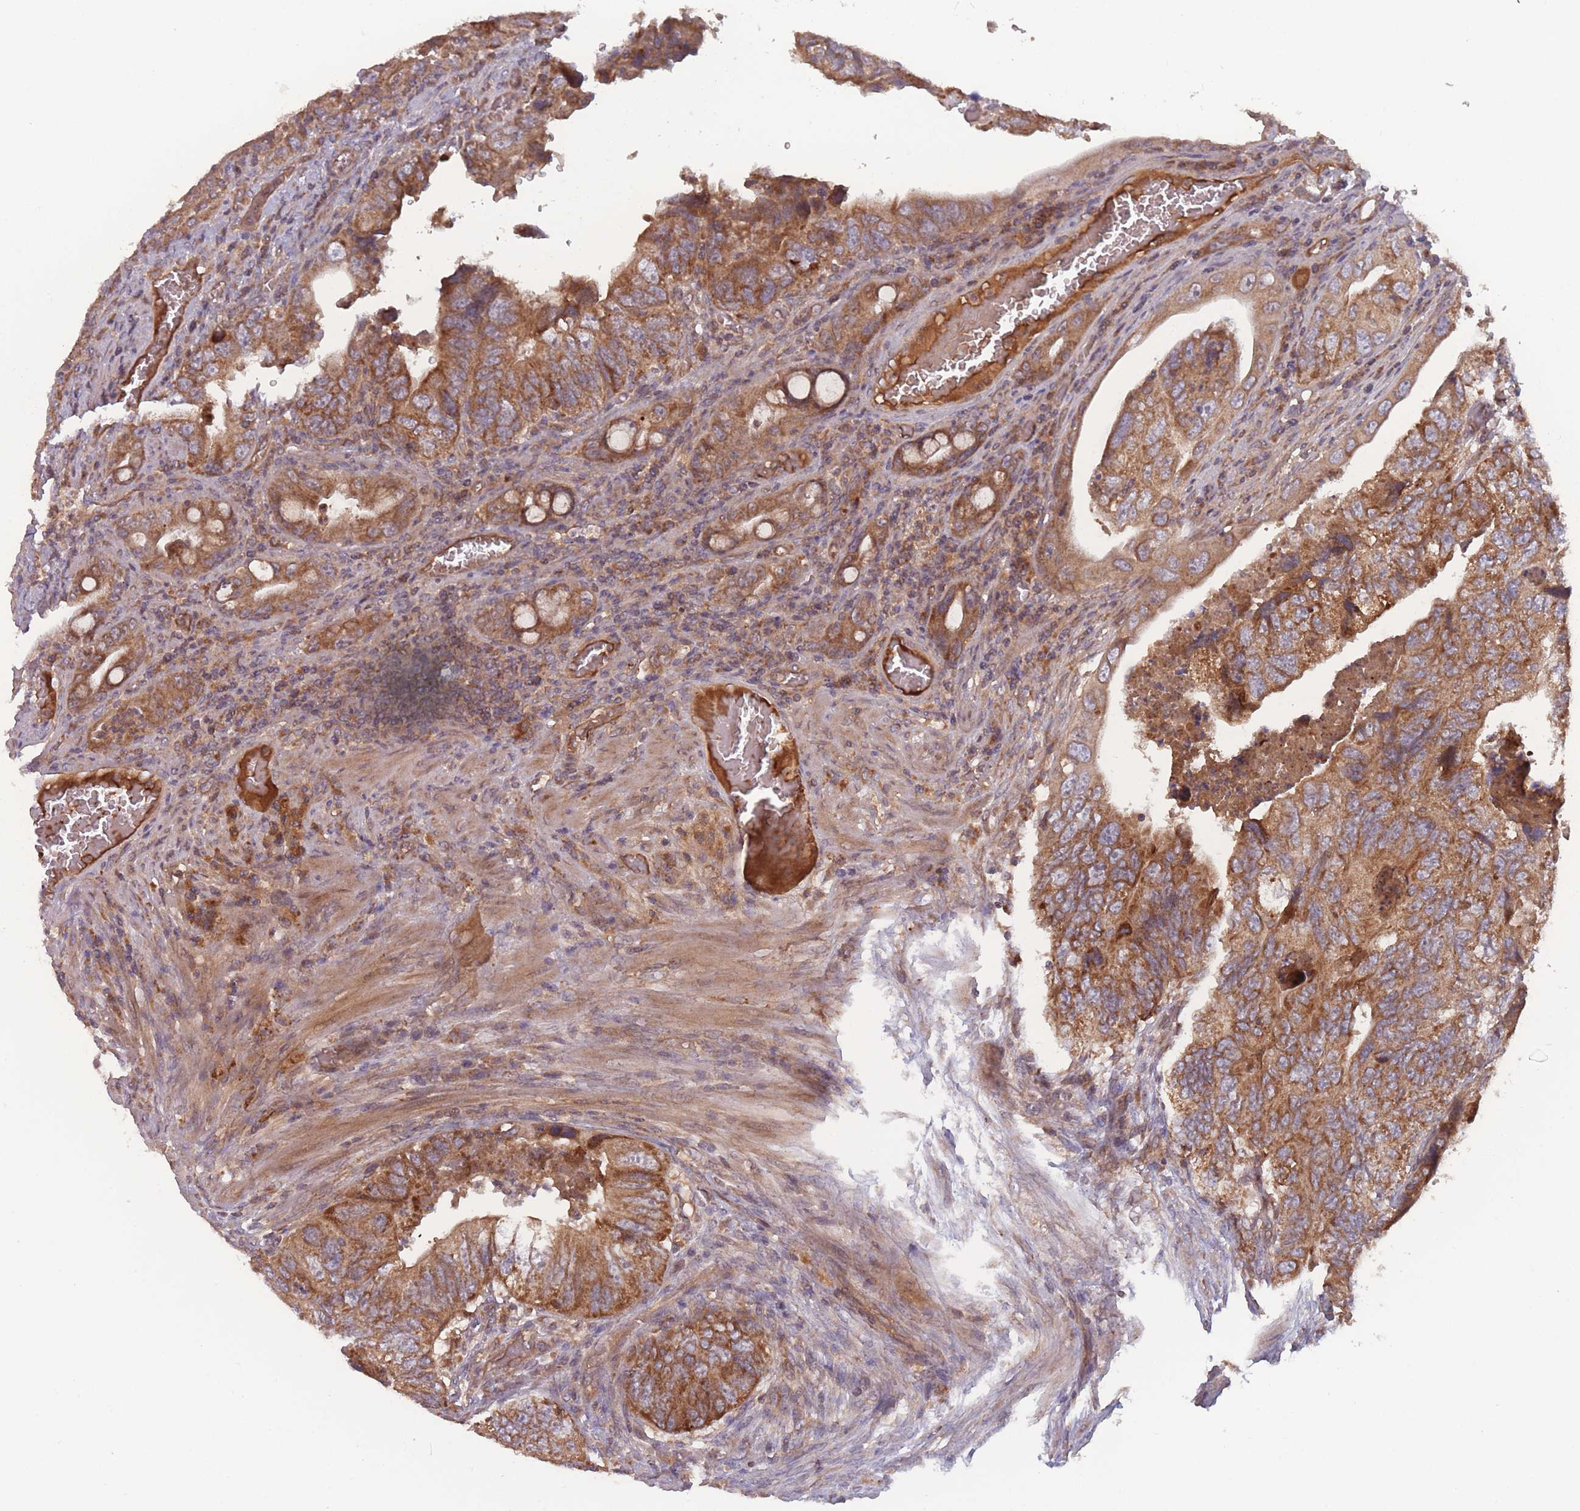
{"staining": {"intensity": "moderate", "quantity": ">75%", "location": "cytoplasmic/membranous"}, "tissue": "colorectal cancer", "cell_type": "Tumor cells", "image_type": "cancer", "snomed": [{"axis": "morphology", "description": "Adenocarcinoma, NOS"}, {"axis": "topography", "description": "Rectum"}], "caption": "Immunohistochemistry (IHC) staining of colorectal cancer (adenocarcinoma), which shows medium levels of moderate cytoplasmic/membranous expression in about >75% of tumor cells indicating moderate cytoplasmic/membranous protein positivity. The staining was performed using DAB (brown) for protein detection and nuclei were counterstained in hematoxylin (blue).", "gene": "ATP5MG", "patient": {"sex": "male", "age": 63}}